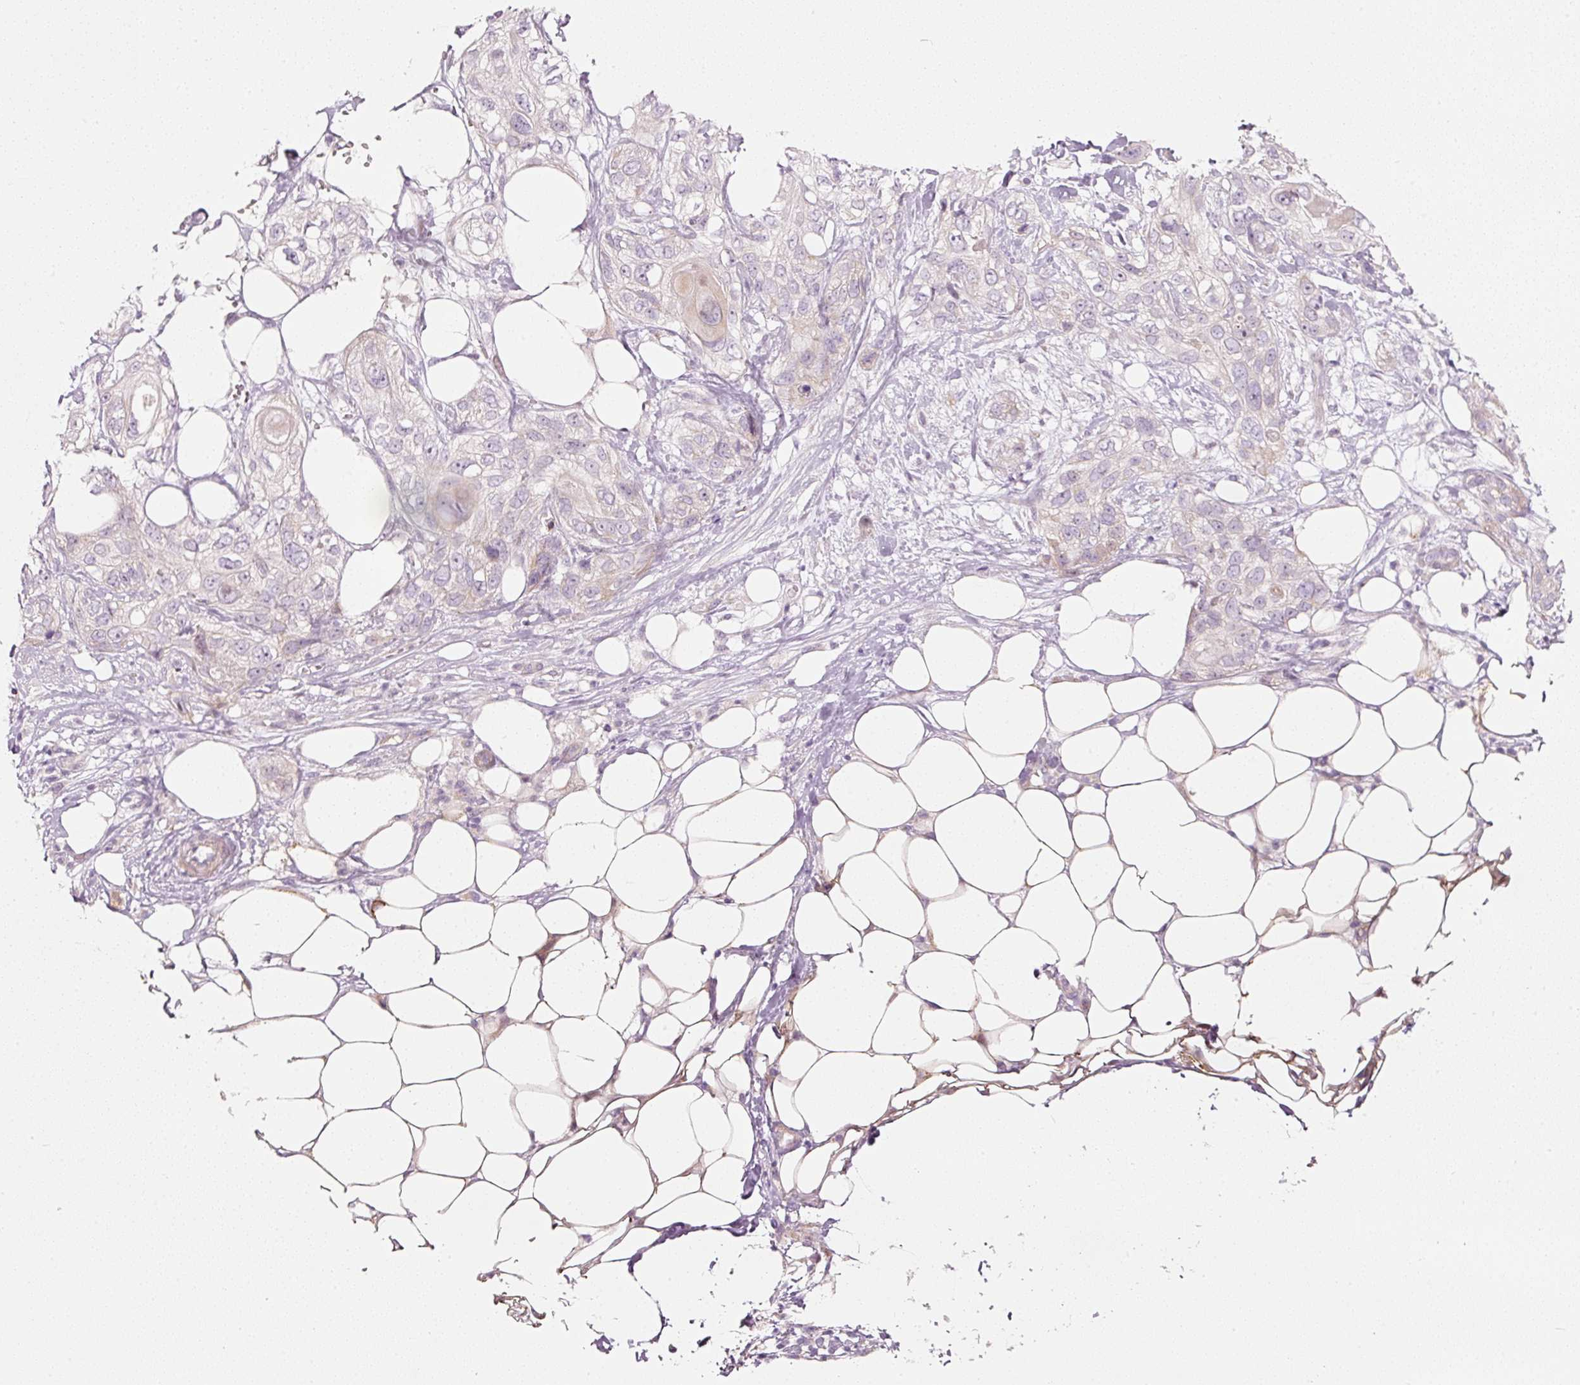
{"staining": {"intensity": "weak", "quantity": "<25%", "location": "cytoplasmic/membranous"}, "tissue": "skin cancer", "cell_type": "Tumor cells", "image_type": "cancer", "snomed": [{"axis": "morphology", "description": "Normal tissue, NOS"}, {"axis": "morphology", "description": "Squamous cell carcinoma, NOS"}, {"axis": "topography", "description": "Skin"}], "caption": "This is an IHC image of skin squamous cell carcinoma. There is no positivity in tumor cells.", "gene": "SLC20A1", "patient": {"sex": "male", "age": 72}}